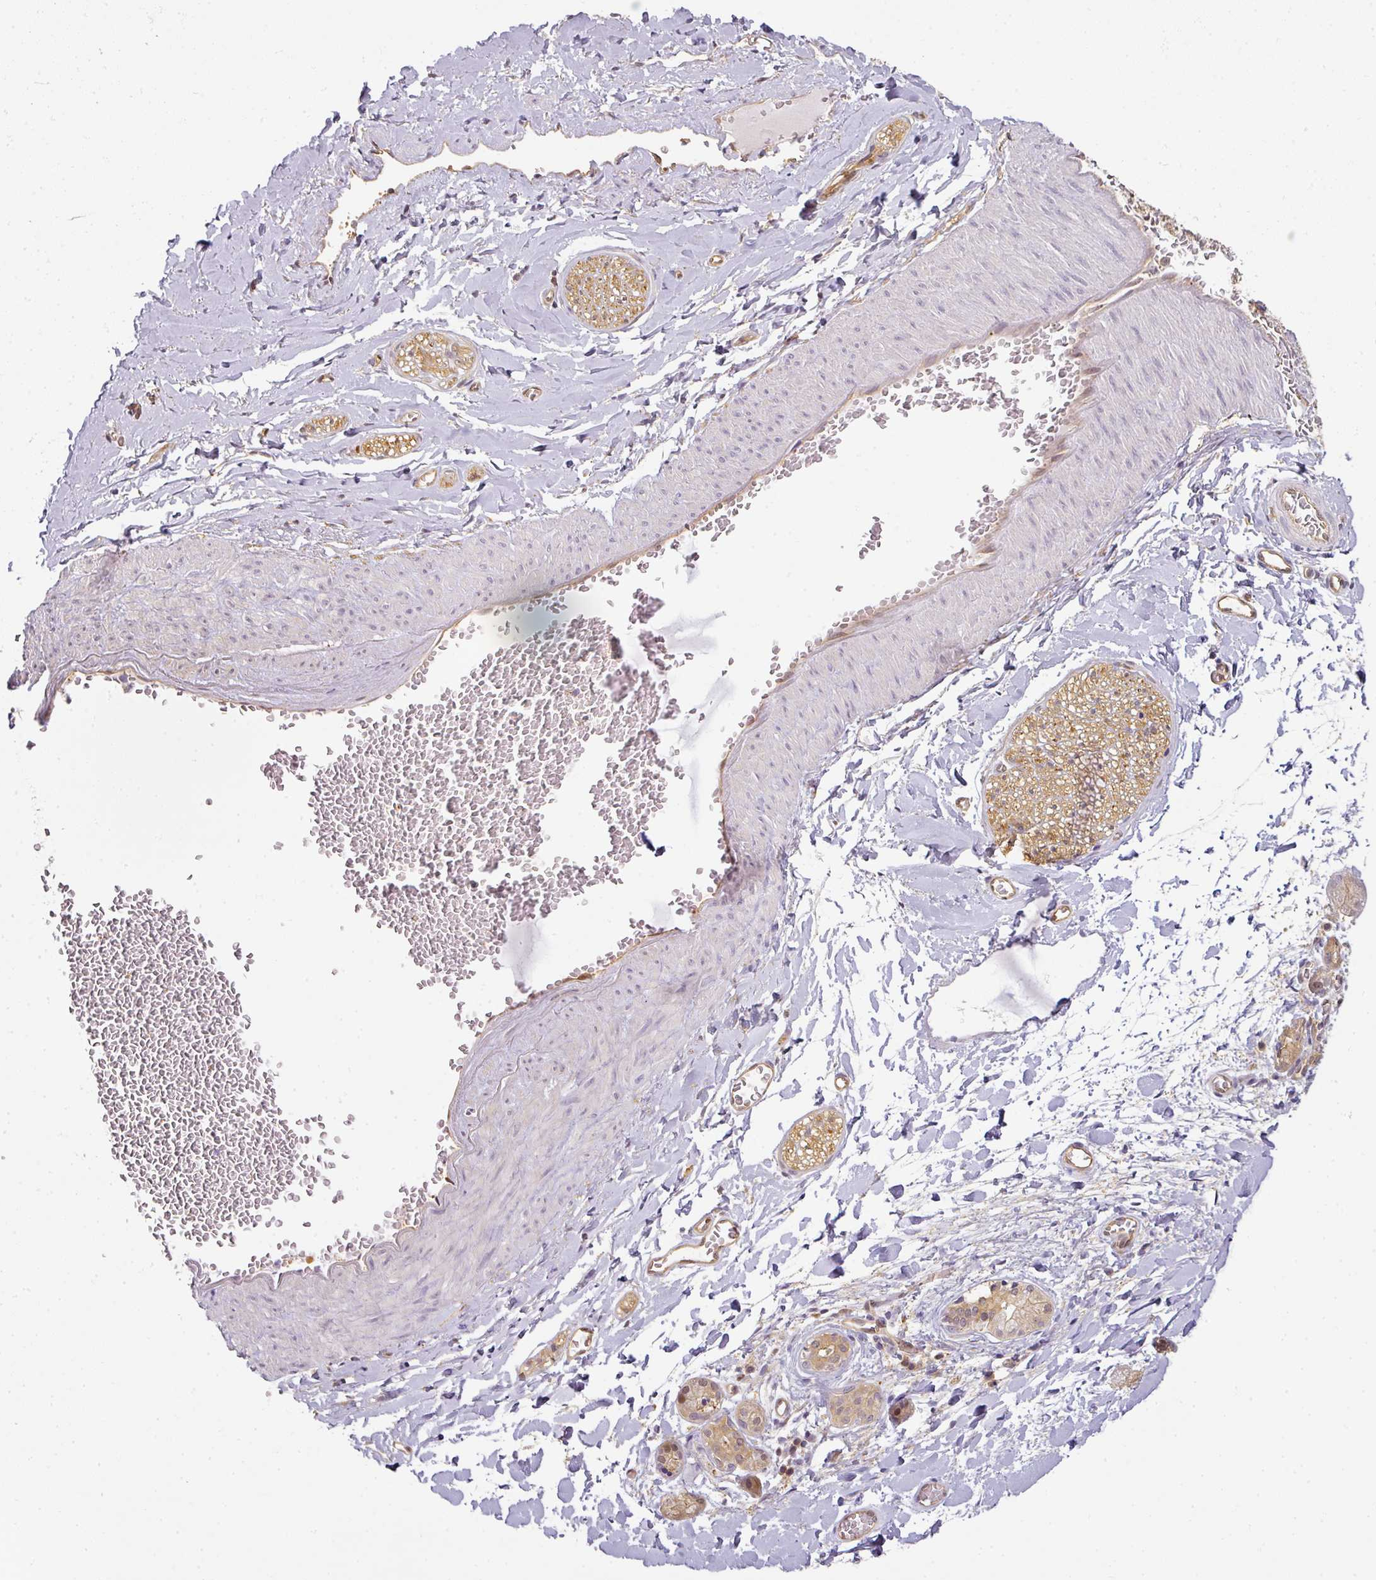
{"staining": {"intensity": "weak", "quantity": "25%-75%", "location": "cytoplasmic/membranous"}, "tissue": "adipose tissue", "cell_type": "Adipocytes", "image_type": "normal", "snomed": [{"axis": "morphology", "description": "Normal tissue, NOS"}, {"axis": "topography", "description": "Salivary gland"}, {"axis": "topography", "description": "Peripheral nerve tissue"}], "caption": "Immunohistochemical staining of normal adipose tissue reveals weak cytoplasmic/membranous protein expression in about 25%-75% of adipocytes. (IHC, brightfield microscopy, high magnification).", "gene": "ANKRD18A", "patient": {"sex": "female", "age": 24}}